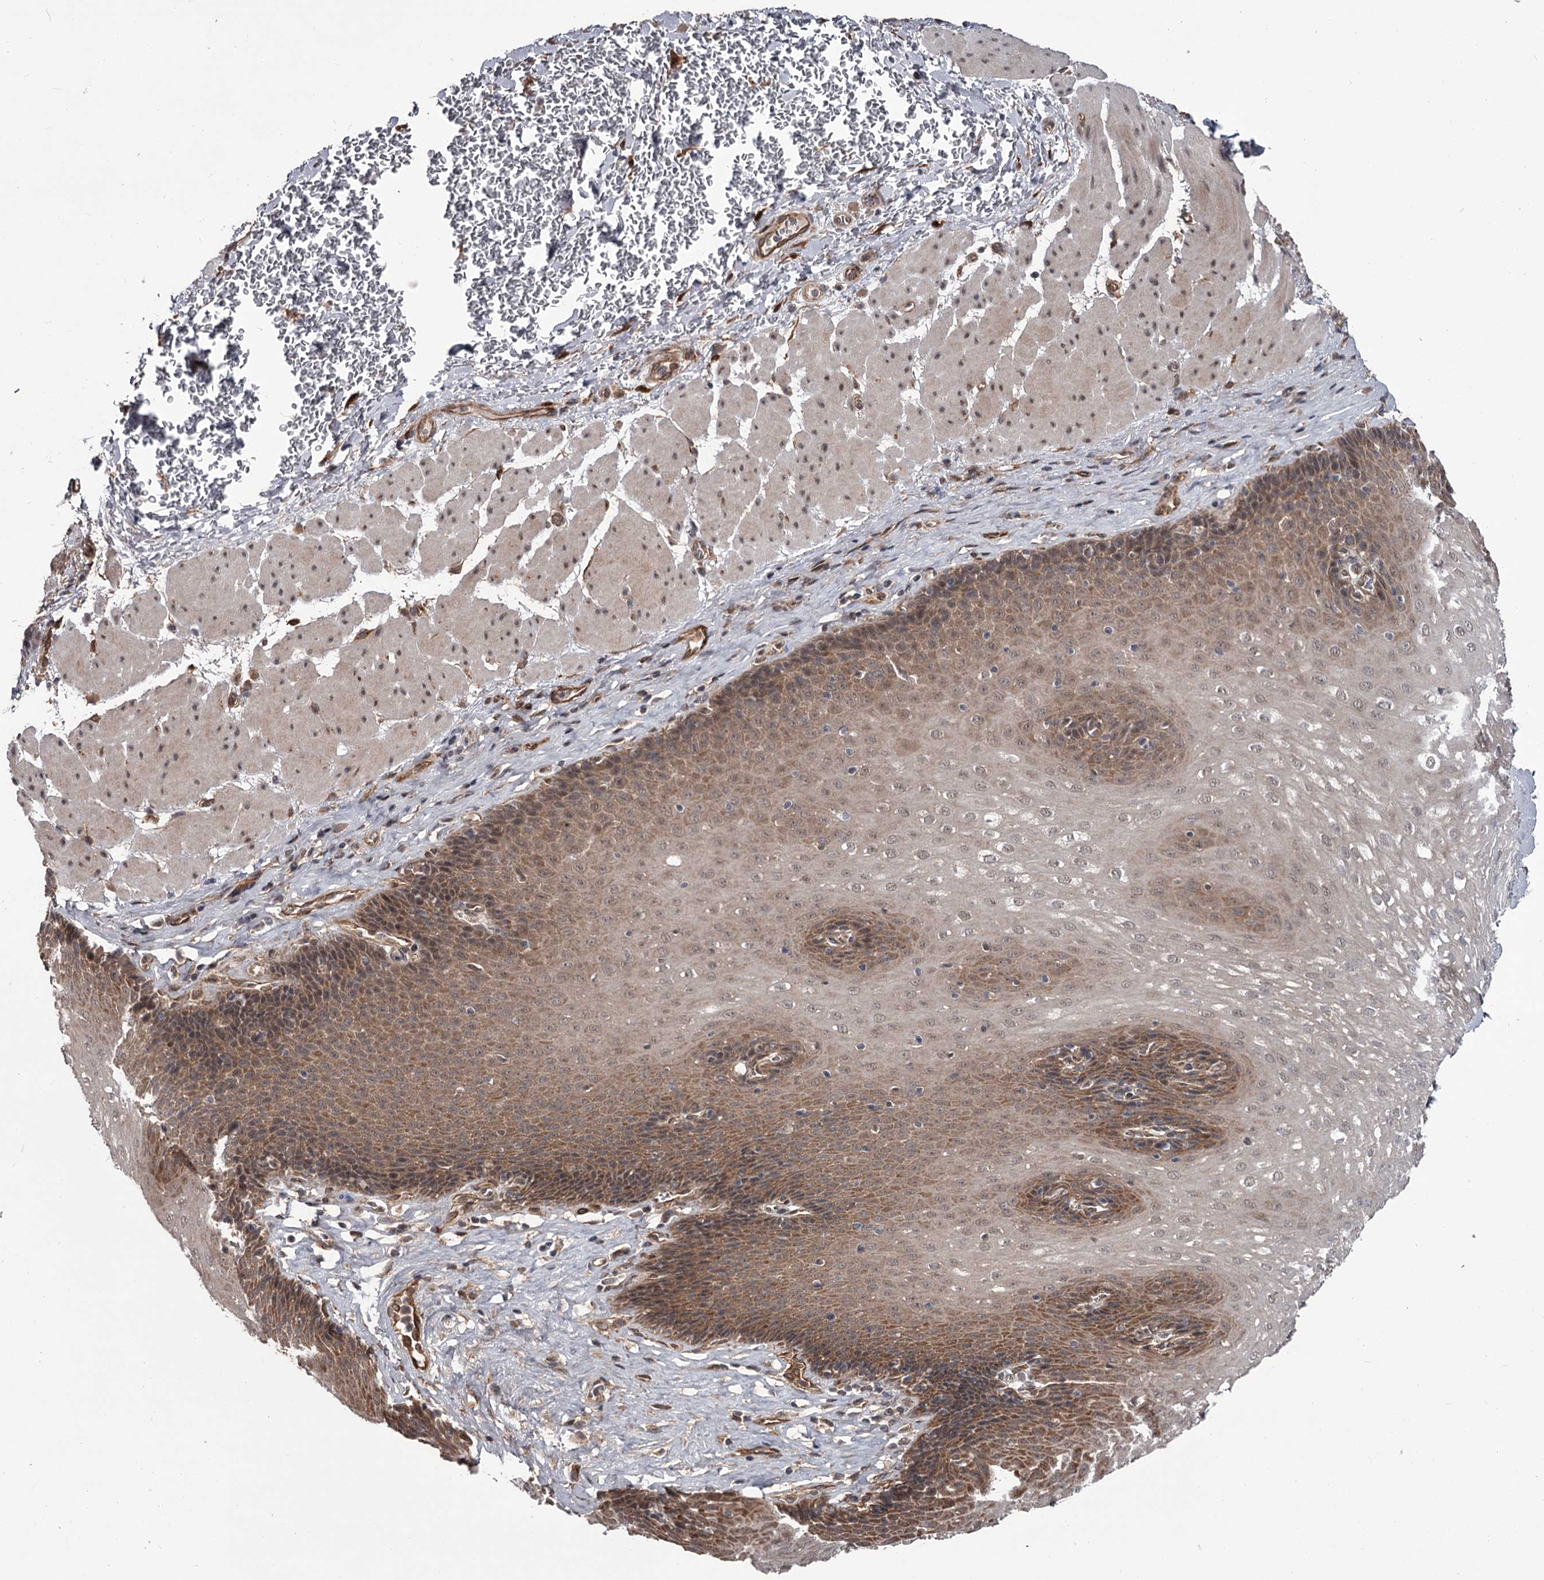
{"staining": {"intensity": "moderate", "quantity": "25%-75%", "location": "cytoplasmic/membranous,nuclear"}, "tissue": "esophagus", "cell_type": "Squamous epithelial cells", "image_type": "normal", "snomed": [{"axis": "morphology", "description": "Normal tissue, NOS"}, {"axis": "topography", "description": "Esophagus"}], "caption": "High-magnification brightfield microscopy of benign esophagus stained with DAB (brown) and counterstained with hematoxylin (blue). squamous epithelial cells exhibit moderate cytoplasmic/membranous,nuclear staining is identified in about25%-75% of cells. Nuclei are stained in blue.", "gene": "CDC42EP2", "patient": {"sex": "female", "age": 66}}